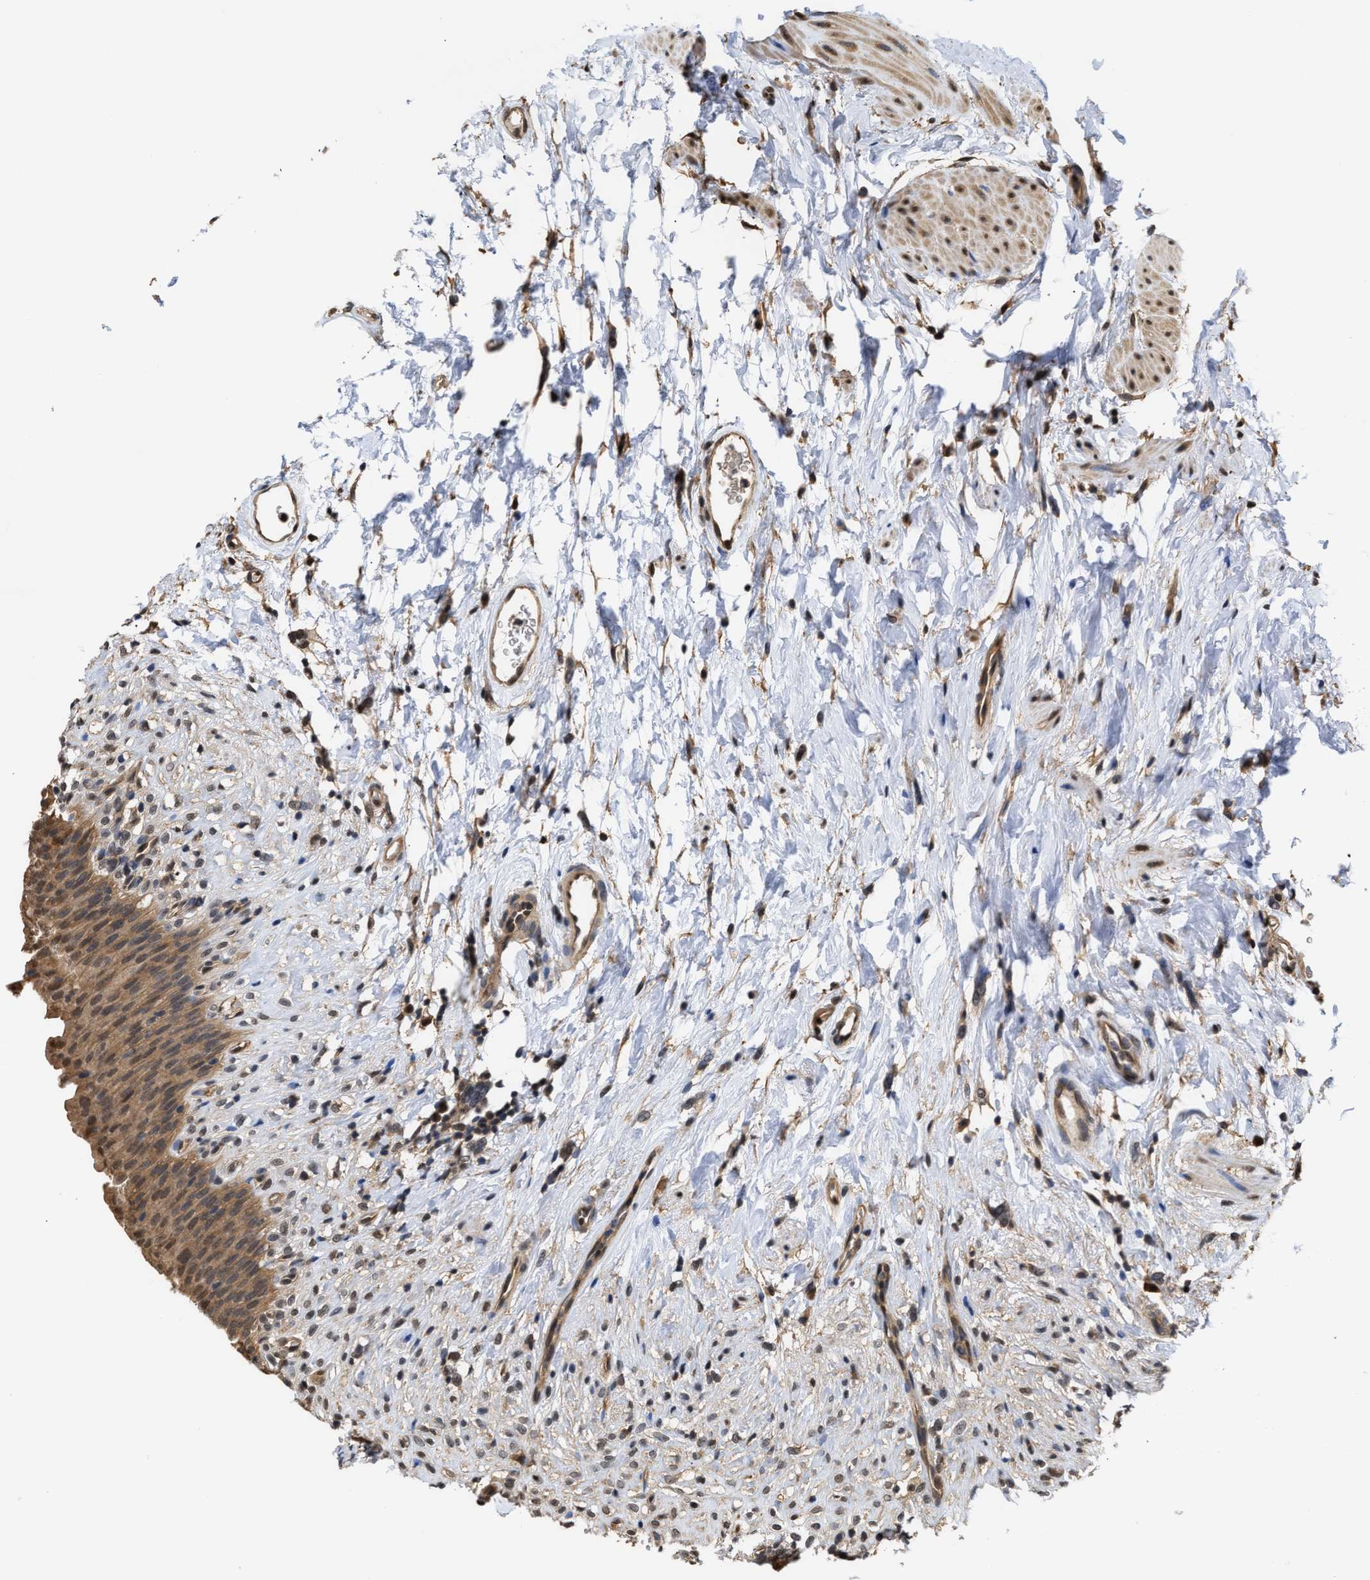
{"staining": {"intensity": "moderate", "quantity": ">75%", "location": "cytoplasmic/membranous,nuclear"}, "tissue": "urinary bladder", "cell_type": "Urothelial cells", "image_type": "normal", "snomed": [{"axis": "morphology", "description": "Normal tissue, NOS"}, {"axis": "topography", "description": "Urinary bladder"}], "caption": "Immunohistochemistry (IHC) (DAB (3,3'-diaminobenzidine)) staining of normal human urinary bladder exhibits moderate cytoplasmic/membranous,nuclear protein expression in about >75% of urothelial cells. (Stains: DAB (3,3'-diaminobenzidine) in brown, nuclei in blue, Microscopy: brightfield microscopy at high magnification).", "gene": "SCAI", "patient": {"sex": "female", "age": 79}}